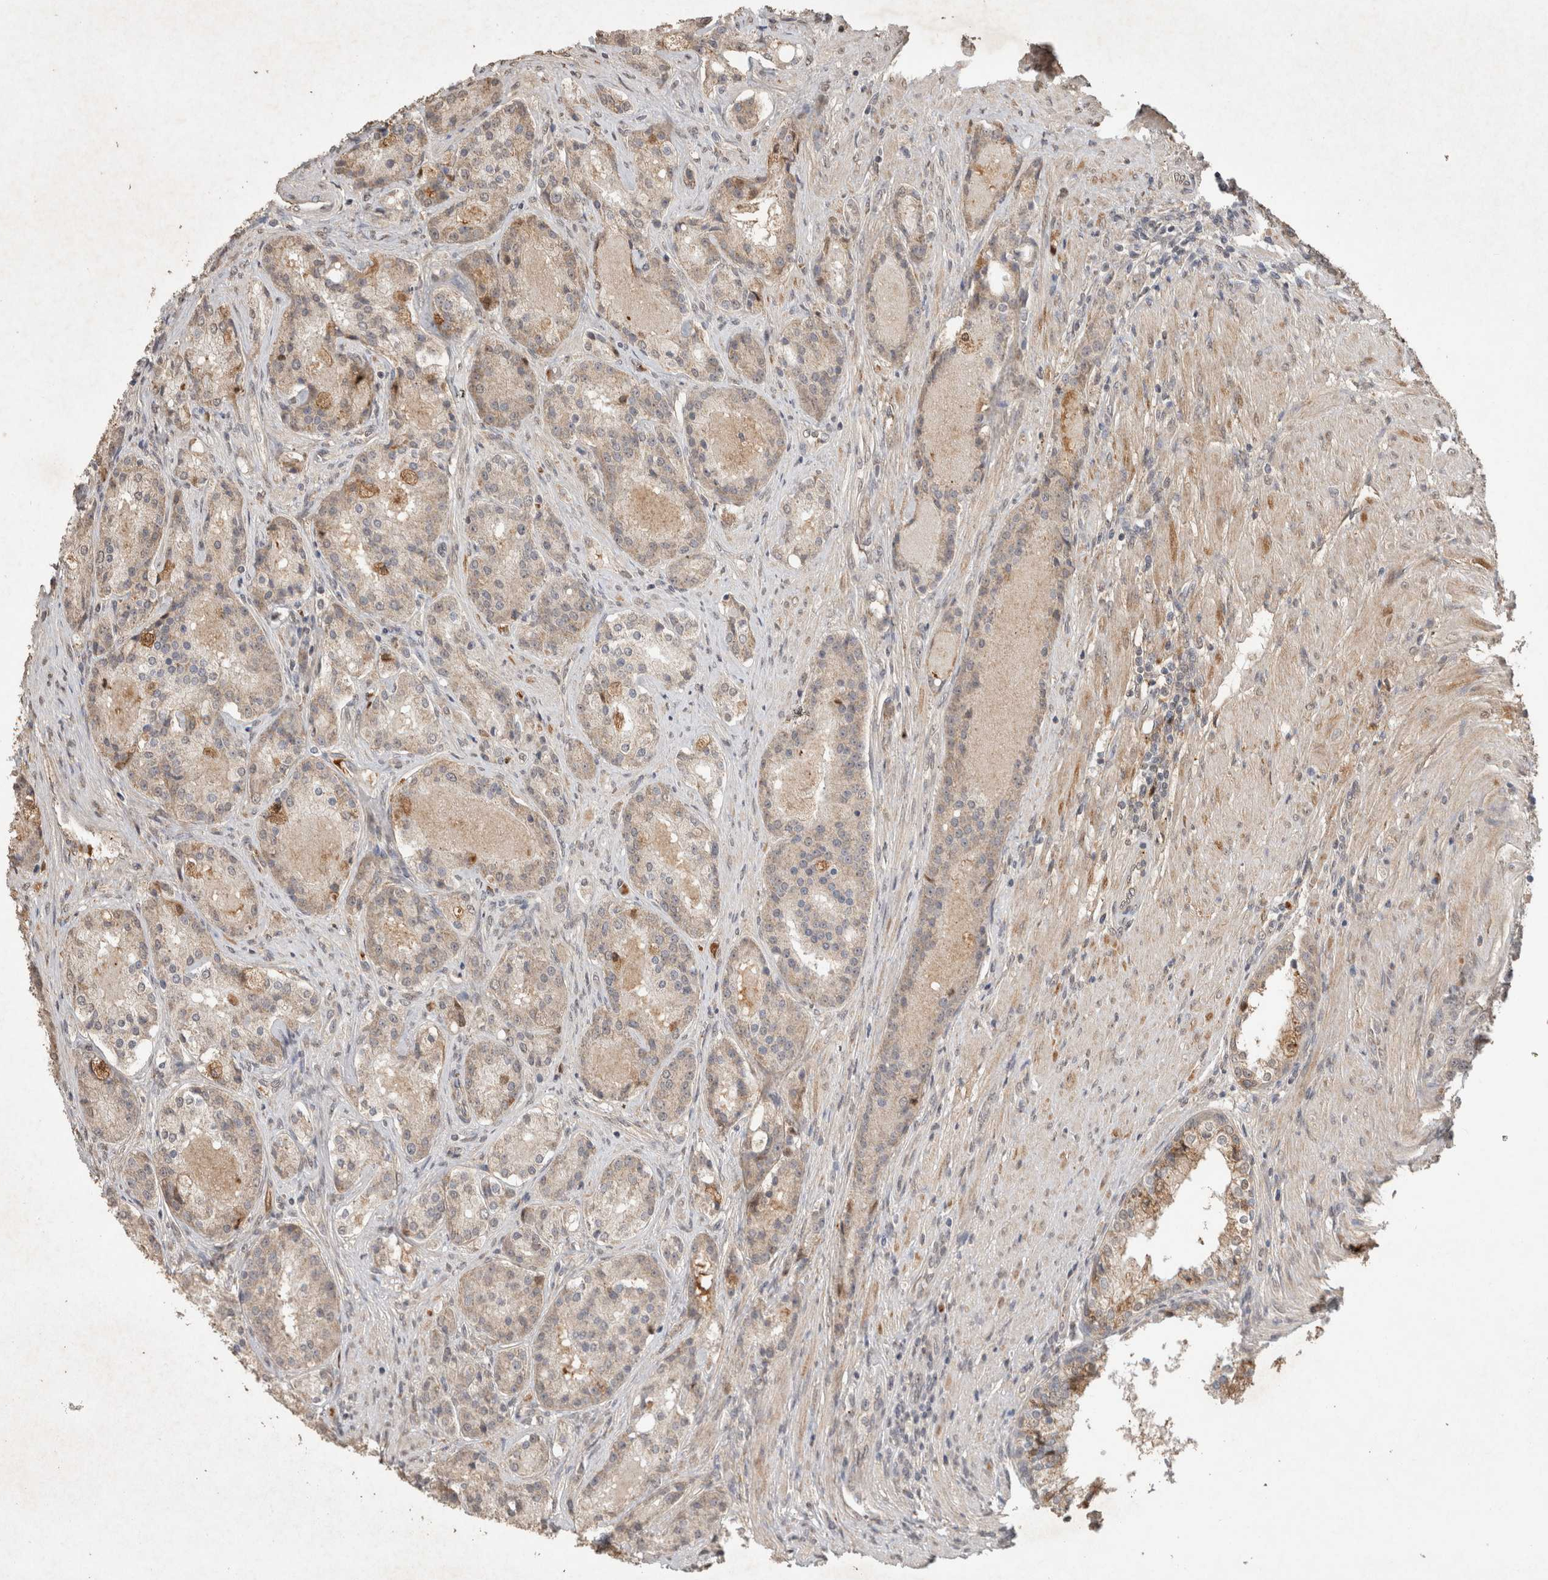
{"staining": {"intensity": "weak", "quantity": "25%-75%", "location": "cytoplasmic/membranous"}, "tissue": "prostate cancer", "cell_type": "Tumor cells", "image_type": "cancer", "snomed": [{"axis": "morphology", "description": "Adenocarcinoma, High grade"}, {"axis": "topography", "description": "Prostate"}], "caption": "Weak cytoplasmic/membranous staining is seen in approximately 25%-75% of tumor cells in prostate cancer (high-grade adenocarcinoma).", "gene": "FAM3A", "patient": {"sex": "male", "age": 60}}